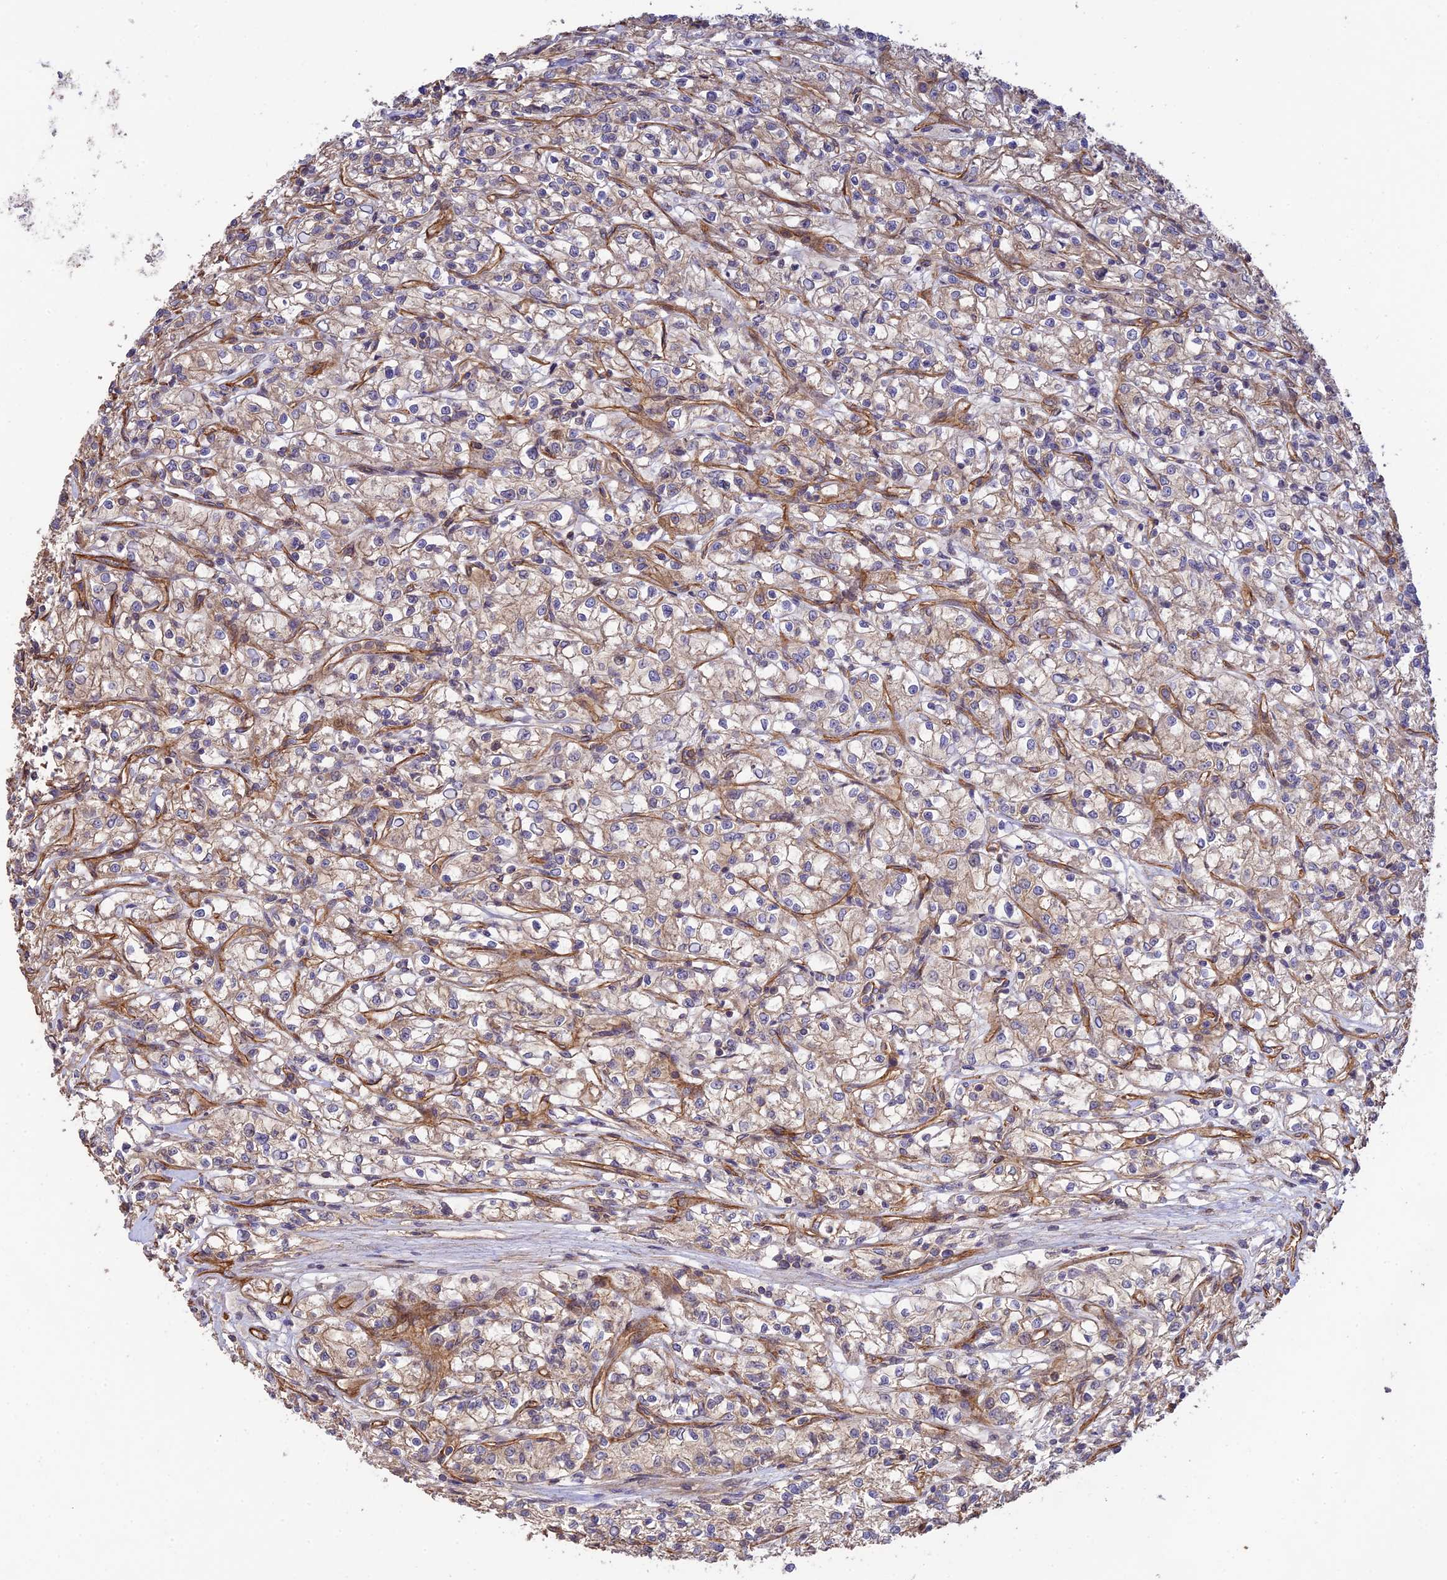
{"staining": {"intensity": "weak", "quantity": "25%-75%", "location": "cytoplasmic/membranous"}, "tissue": "renal cancer", "cell_type": "Tumor cells", "image_type": "cancer", "snomed": [{"axis": "morphology", "description": "Adenocarcinoma, NOS"}, {"axis": "topography", "description": "Kidney"}], "caption": "A photomicrograph showing weak cytoplasmic/membranous staining in about 25%-75% of tumor cells in renal cancer, as visualized by brown immunohistochemical staining.", "gene": "HOMER2", "patient": {"sex": "female", "age": 59}}